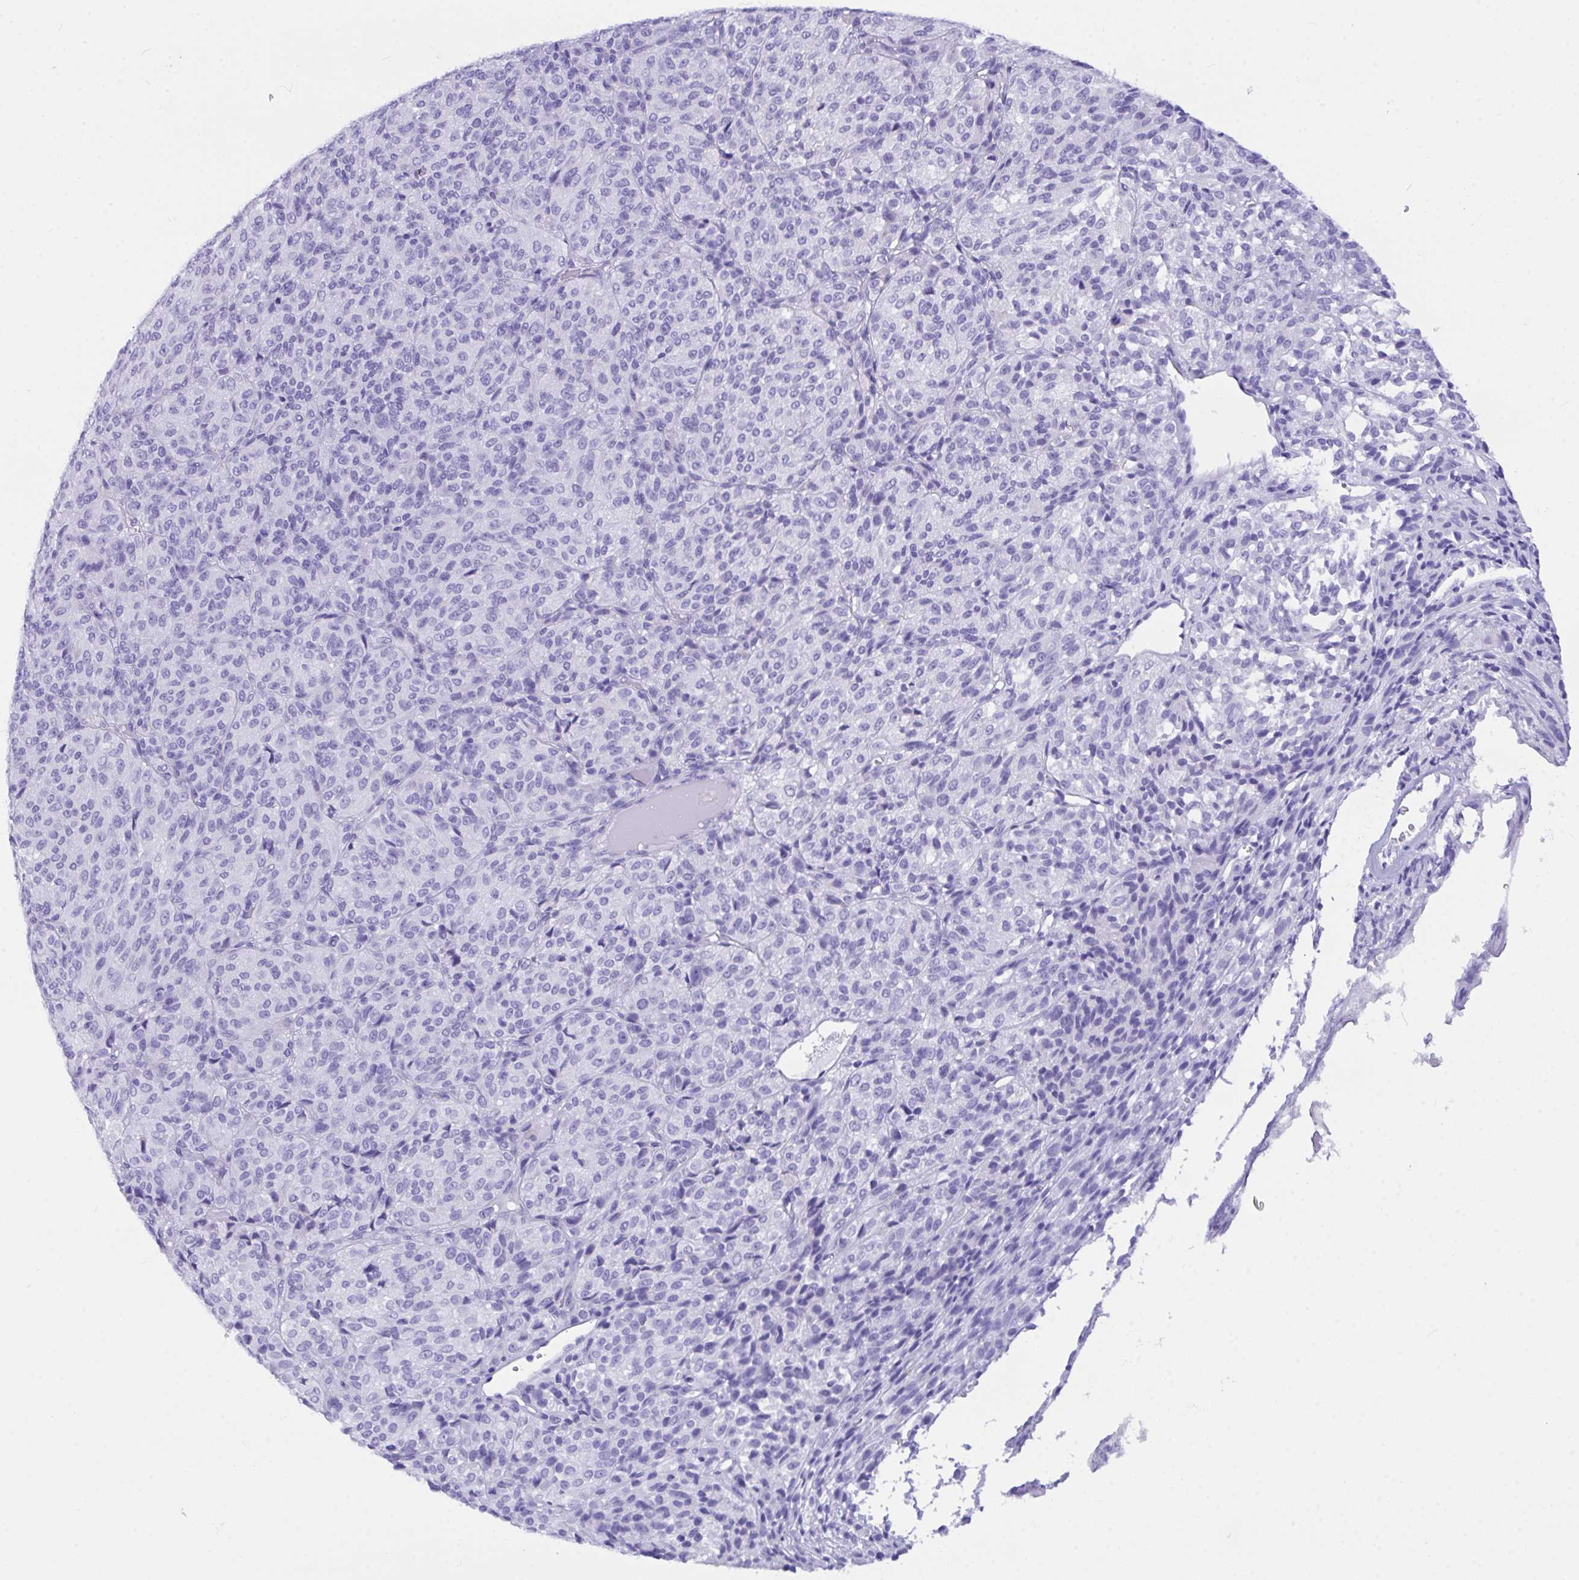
{"staining": {"intensity": "negative", "quantity": "none", "location": "none"}, "tissue": "melanoma", "cell_type": "Tumor cells", "image_type": "cancer", "snomed": [{"axis": "morphology", "description": "Malignant melanoma, Metastatic site"}, {"axis": "topography", "description": "Brain"}], "caption": "Immunohistochemistry histopathology image of neoplastic tissue: human melanoma stained with DAB (3,3'-diaminobenzidine) demonstrates no significant protein expression in tumor cells.", "gene": "BEST4", "patient": {"sex": "female", "age": 56}}